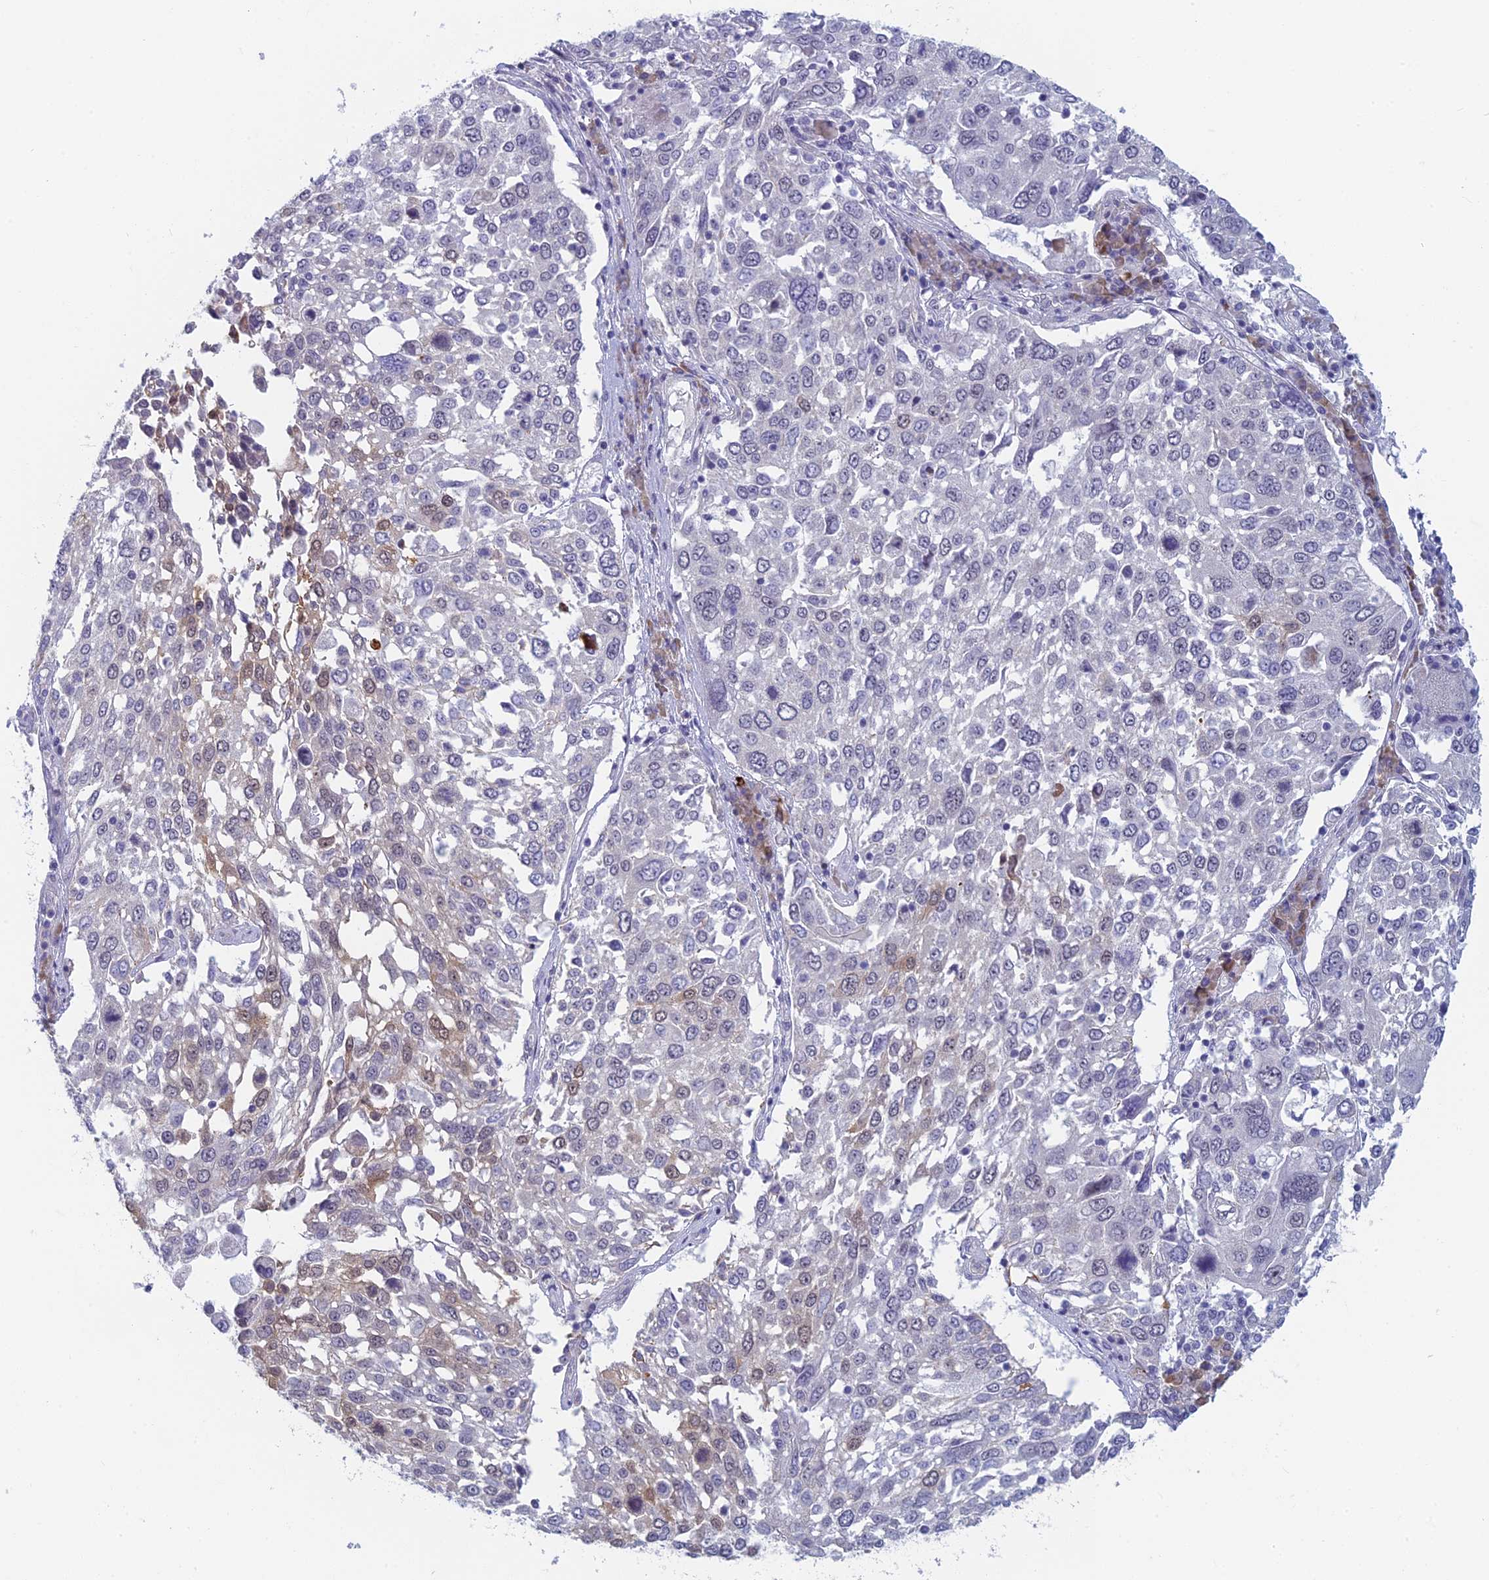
{"staining": {"intensity": "negative", "quantity": "none", "location": "none"}, "tissue": "lung cancer", "cell_type": "Tumor cells", "image_type": "cancer", "snomed": [{"axis": "morphology", "description": "Squamous cell carcinoma, NOS"}, {"axis": "topography", "description": "Lung"}], "caption": "A high-resolution micrograph shows IHC staining of lung squamous cell carcinoma, which demonstrates no significant expression in tumor cells. (Stains: DAB IHC with hematoxylin counter stain, Microscopy: brightfield microscopy at high magnification).", "gene": "PPP1R26", "patient": {"sex": "male", "age": 65}}